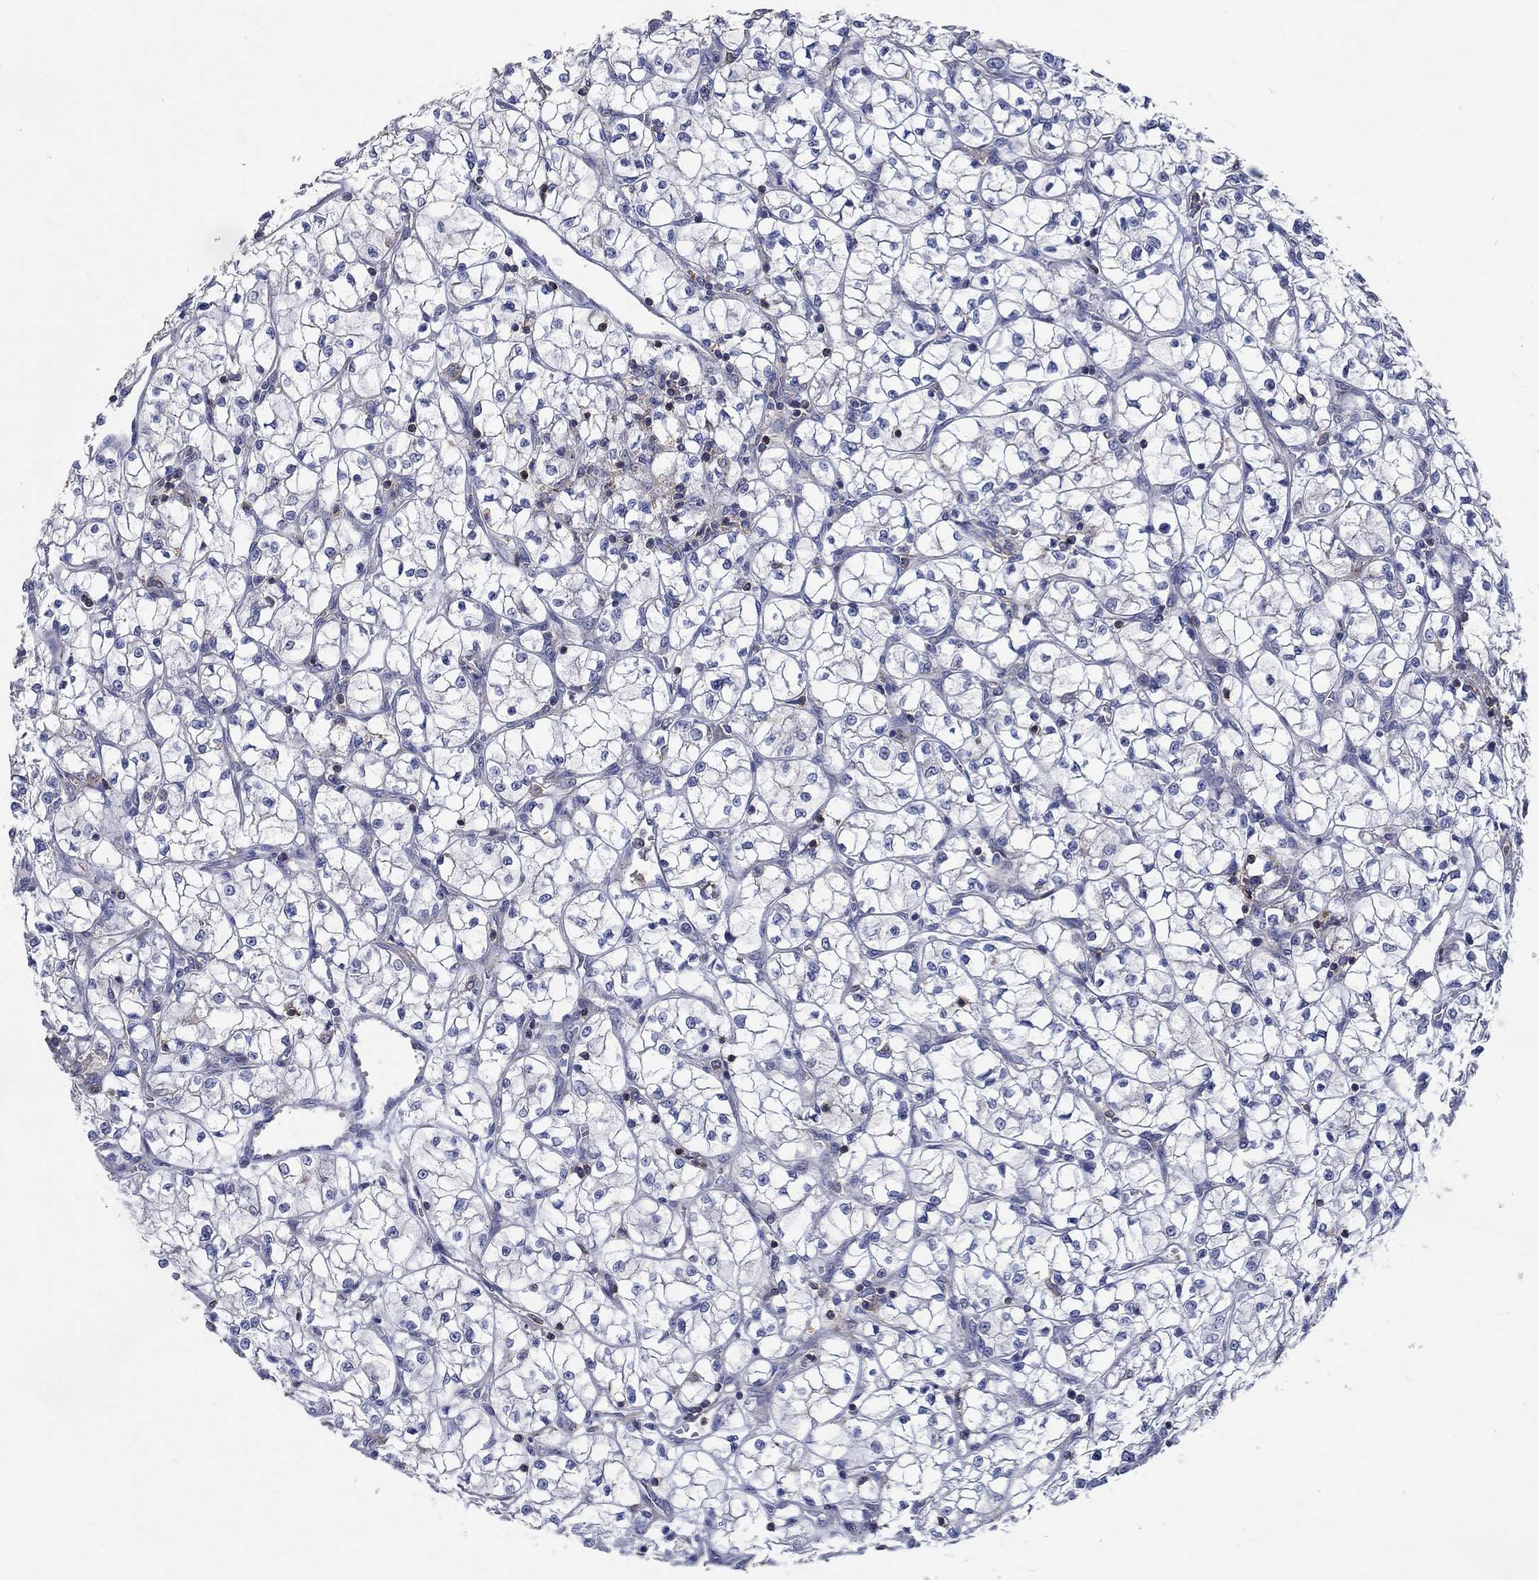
{"staining": {"intensity": "negative", "quantity": "none", "location": "none"}, "tissue": "renal cancer", "cell_type": "Tumor cells", "image_type": "cancer", "snomed": [{"axis": "morphology", "description": "Adenocarcinoma, NOS"}, {"axis": "topography", "description": "Kidney"}], "caption": "Adenocarcinoma (renal) was stained to show a protein in brown. There is no significant positivity in tumor cells.", "gene": "TNFAIP8L3", "patient": {"sex": "female", "age": 64}}